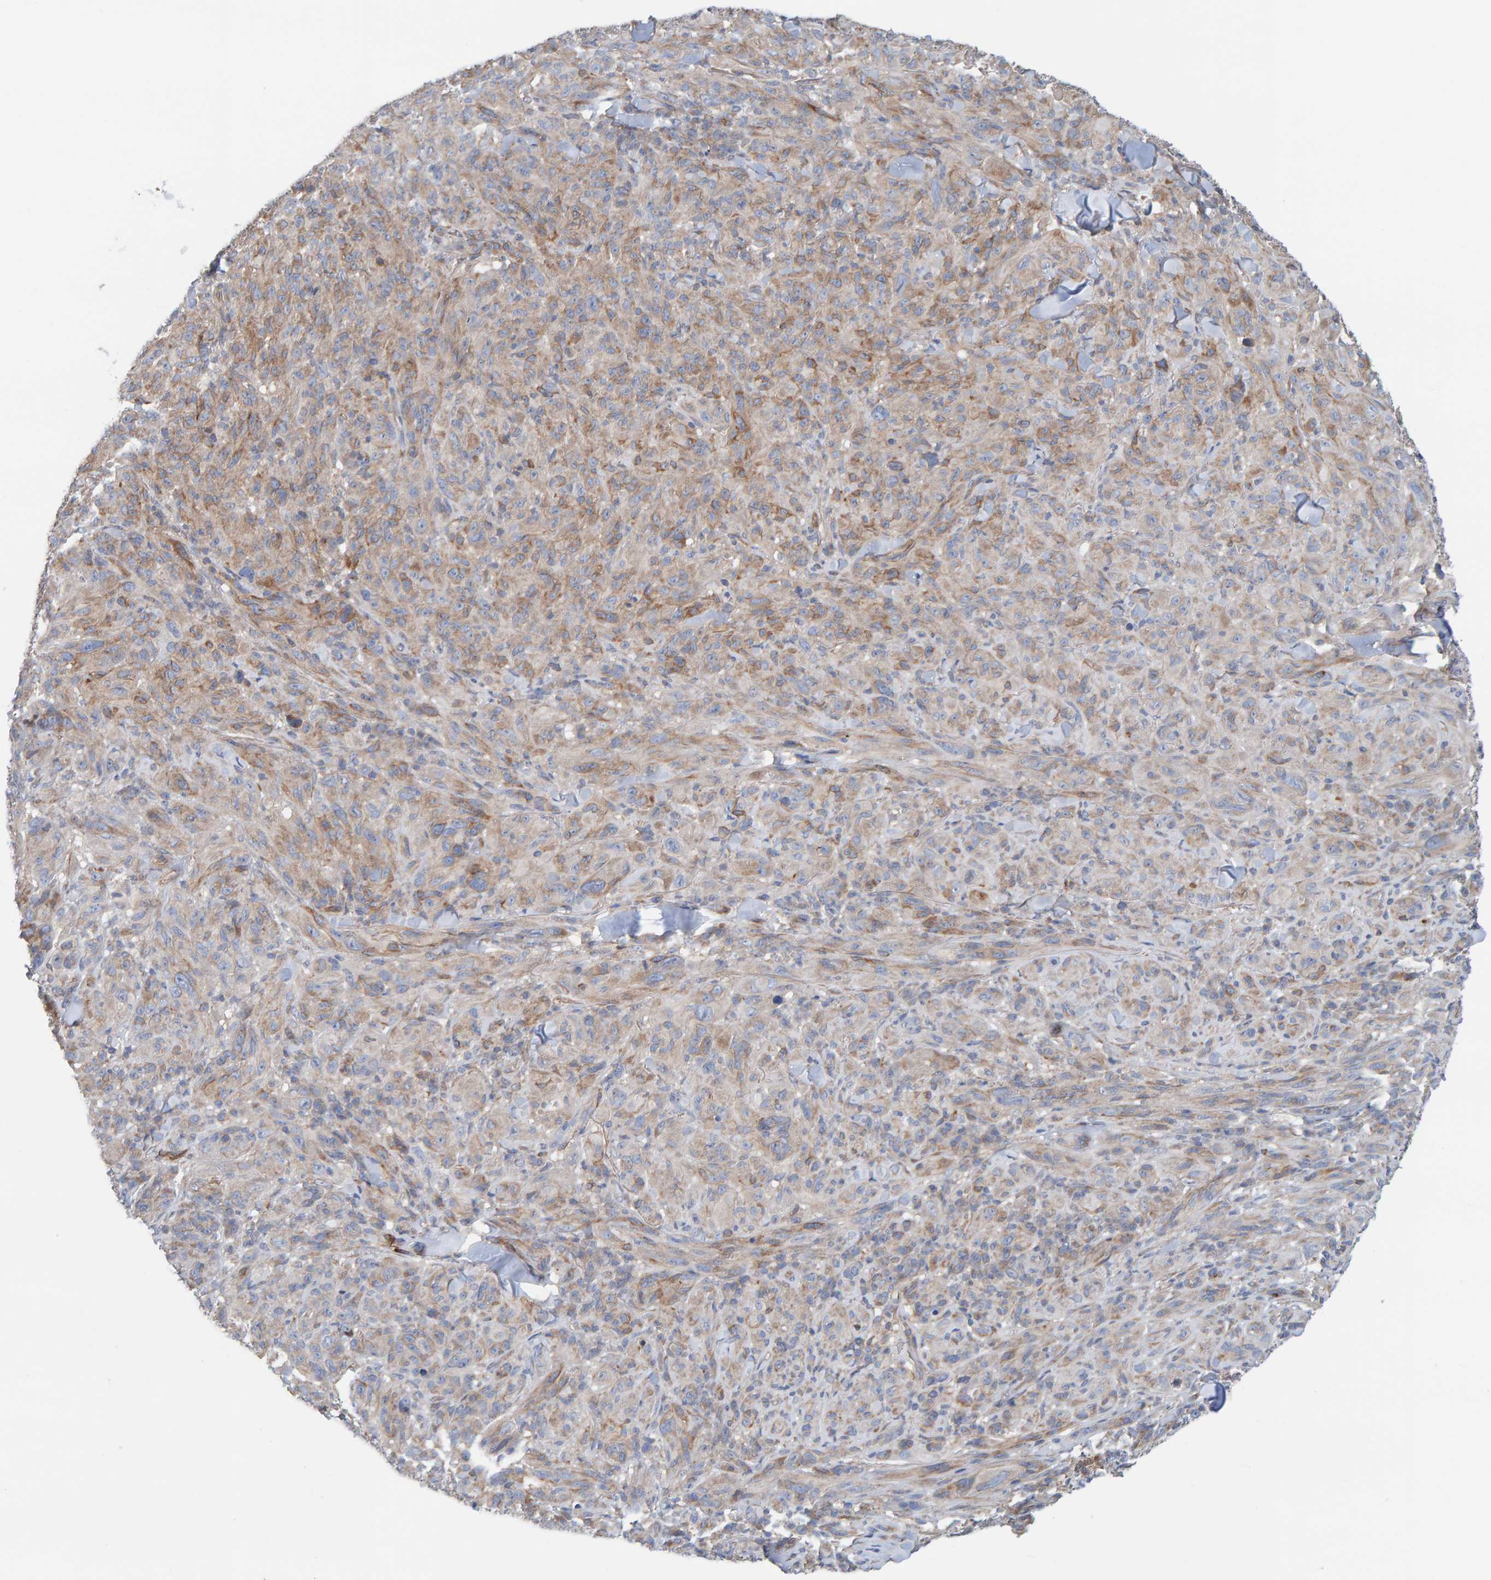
{"staining": {"intensity": "weak", "quantity": ">75%", "location": "cytoplasmic/membranous"}, "tissue": "melanoma", "cell_type": "Tumor cells", "image_type": "cancer", "snomed": [{"axis": "morphology", "description": "Malignant melanoma, NOS"}, {"axis": "topography", "description": "Skin of head"}], "caption": "About >75% of tumor cells in malignant melanoma demonstrate weak cytoplasmic/membranous protein positivity as visualized by brown immunohistochemical staining.", "gene": "RGP1", "patient": {"sex": "male", "age": 96}}